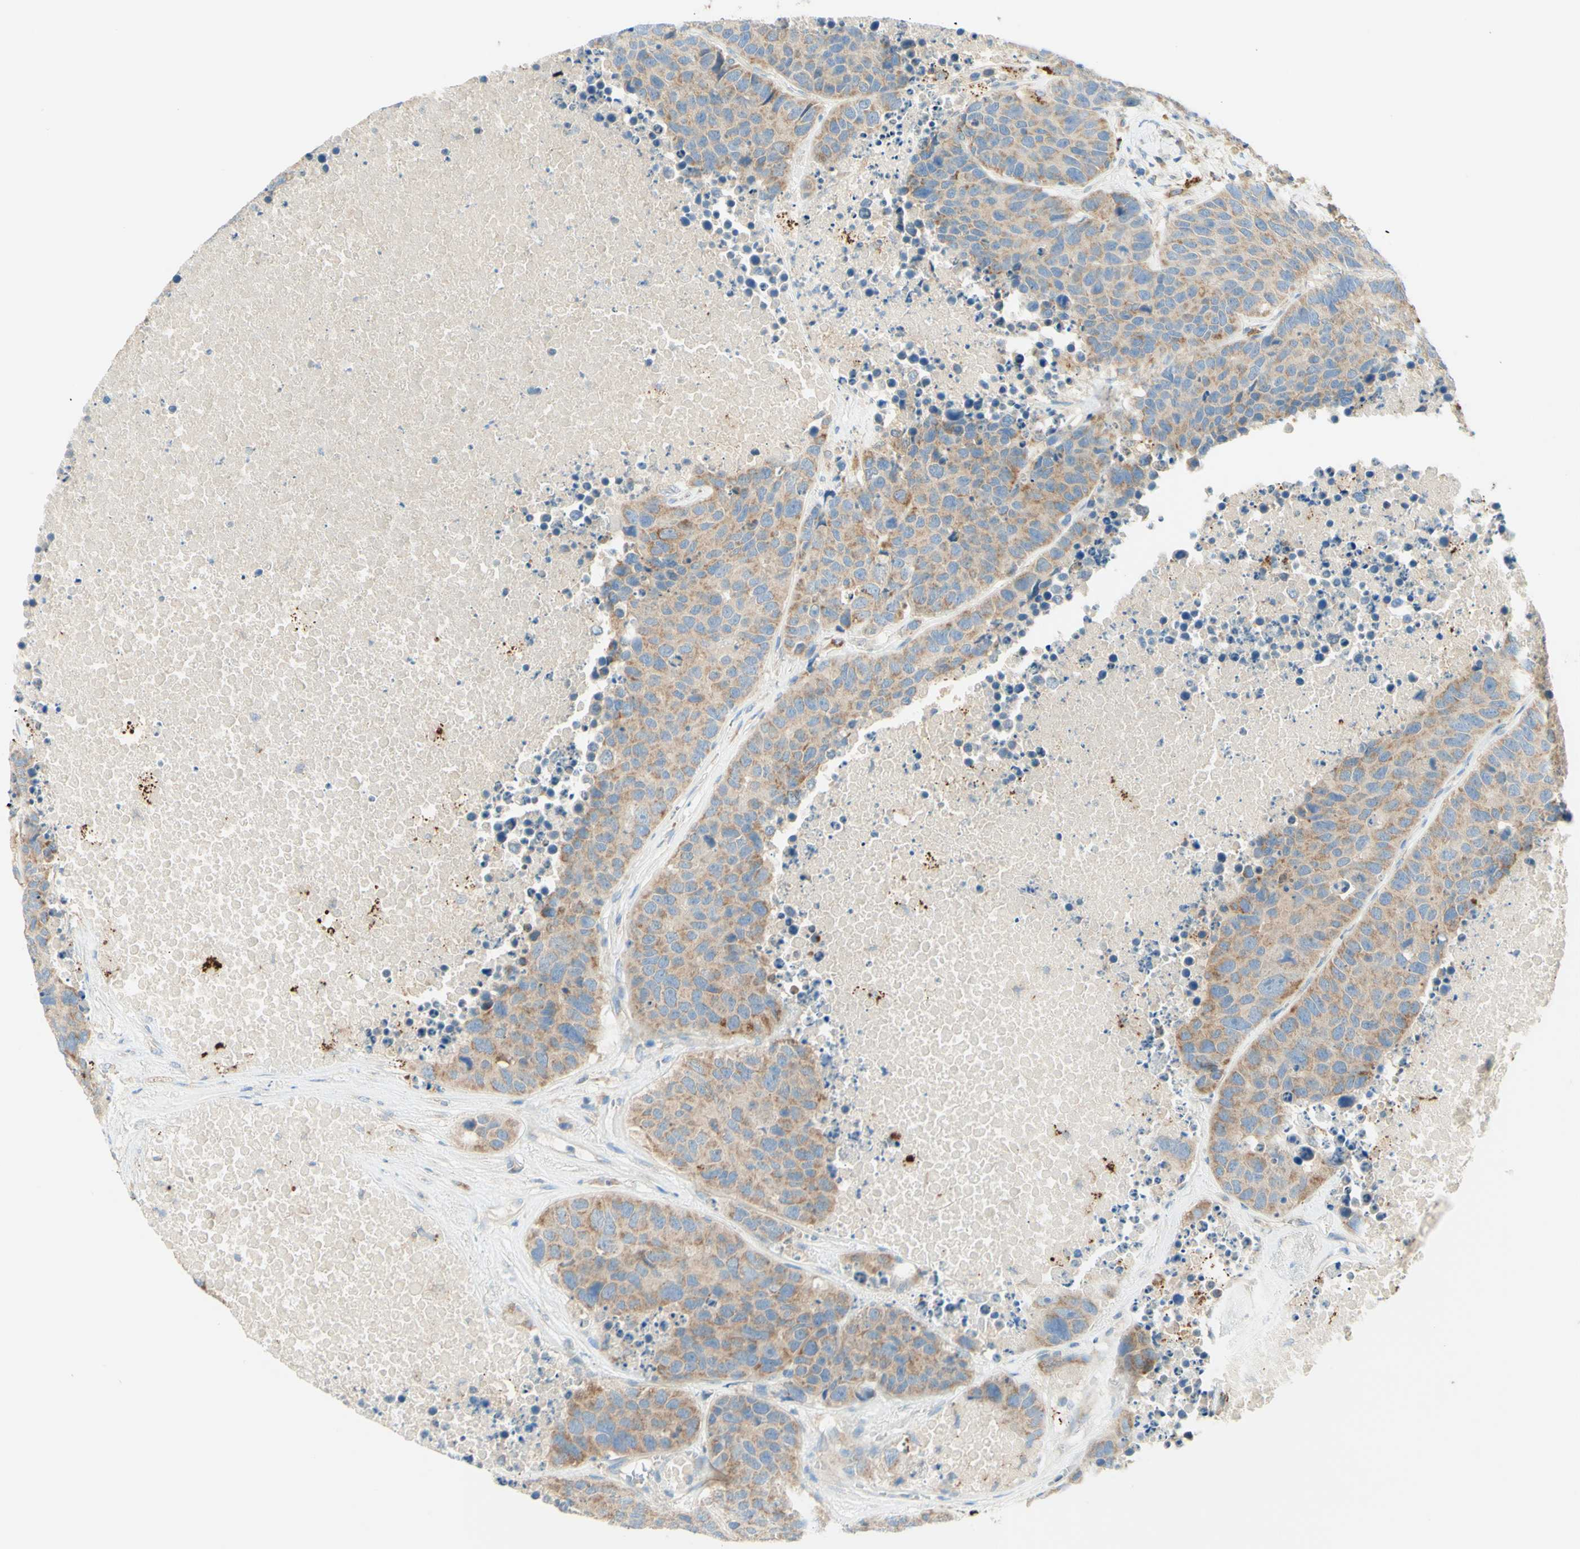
{"staining": {"intensity": "moderate", "quantity": ">75%", "location": "cytoplasmic/membranous"}, "tissue": "carcinoid", "cell_type": "Tumor cells", "image_type": "cancer", "snomed": [{"axis": "morphology", "description": "Carcinoid, malignant, NOS"}, {"axis": "topography", "description": "Lung"}], "caption": "High-magnification brightfield microscopy of malignant carcinoid stained with DAB (brown) and counterstained with hematoxylin (blue). tumor cells exhibit moderate cytoplasmic/membranous expression is seen in approximately>75% of cells. (brown staining indicates protein expression, while blue staining denotes nuclei).", "gene": "ARMC10", "patient": {"sex": "male", "age": 60}}